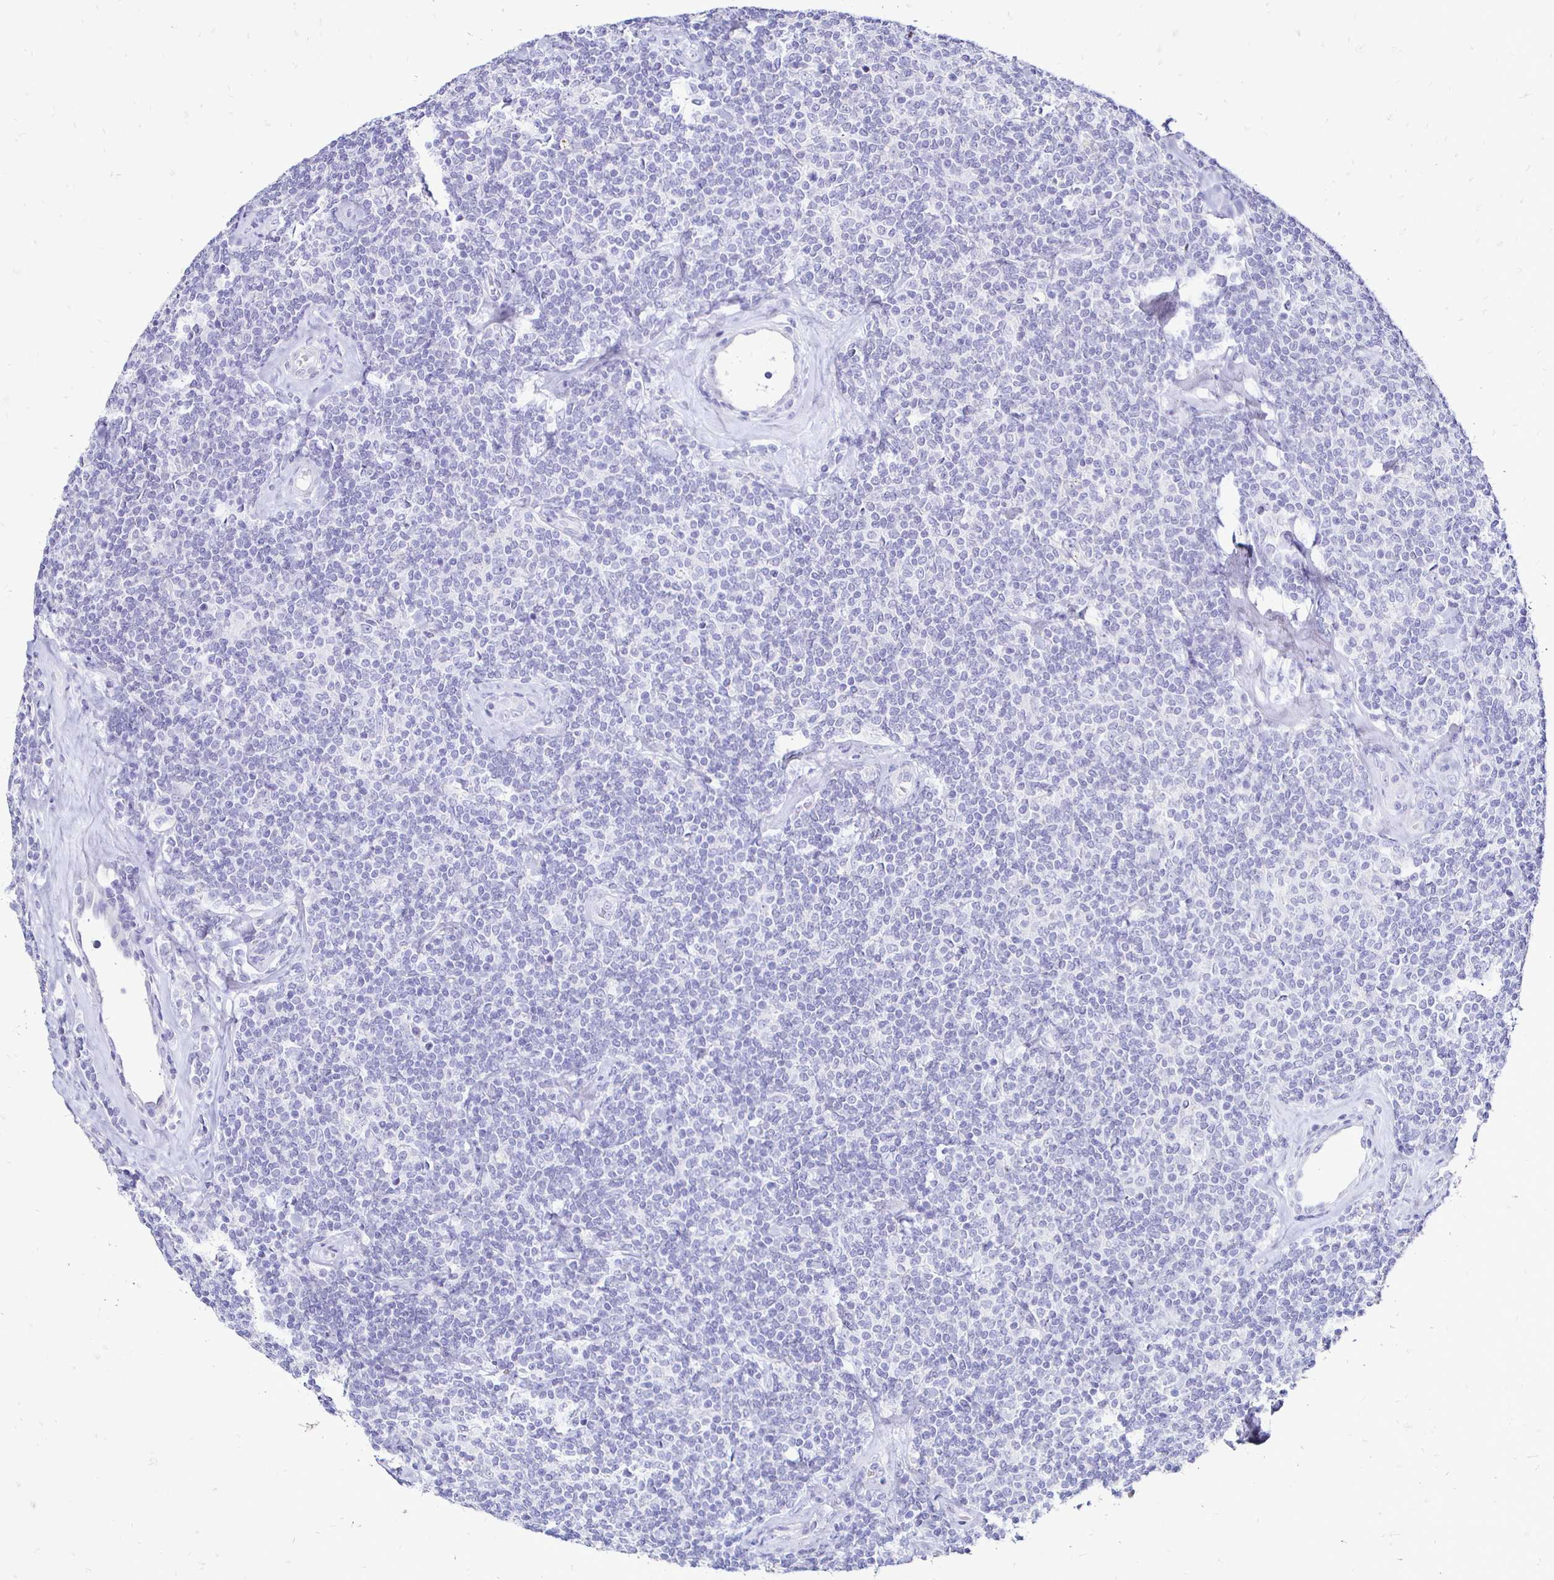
{"staining": {"intensity": "negative", "quantity": "none", "location": "none"}, "tissue": "lymphoma", "cell_type": "Tumor cells", "image_type": "cancer", "snomed": [{"axis": "morphology", "description": "Malignant lymphoma, non-Hodgkin's type, Low grade"}, {"axis": "topography", "description": "Lymph node"}], "caption": "An IHC photomicrograph of lymphoma is shown. There is no staining in tumor cells of lymphoma.", "gene": "IRGC", "patient": {"sex": "female", "age": 56}}